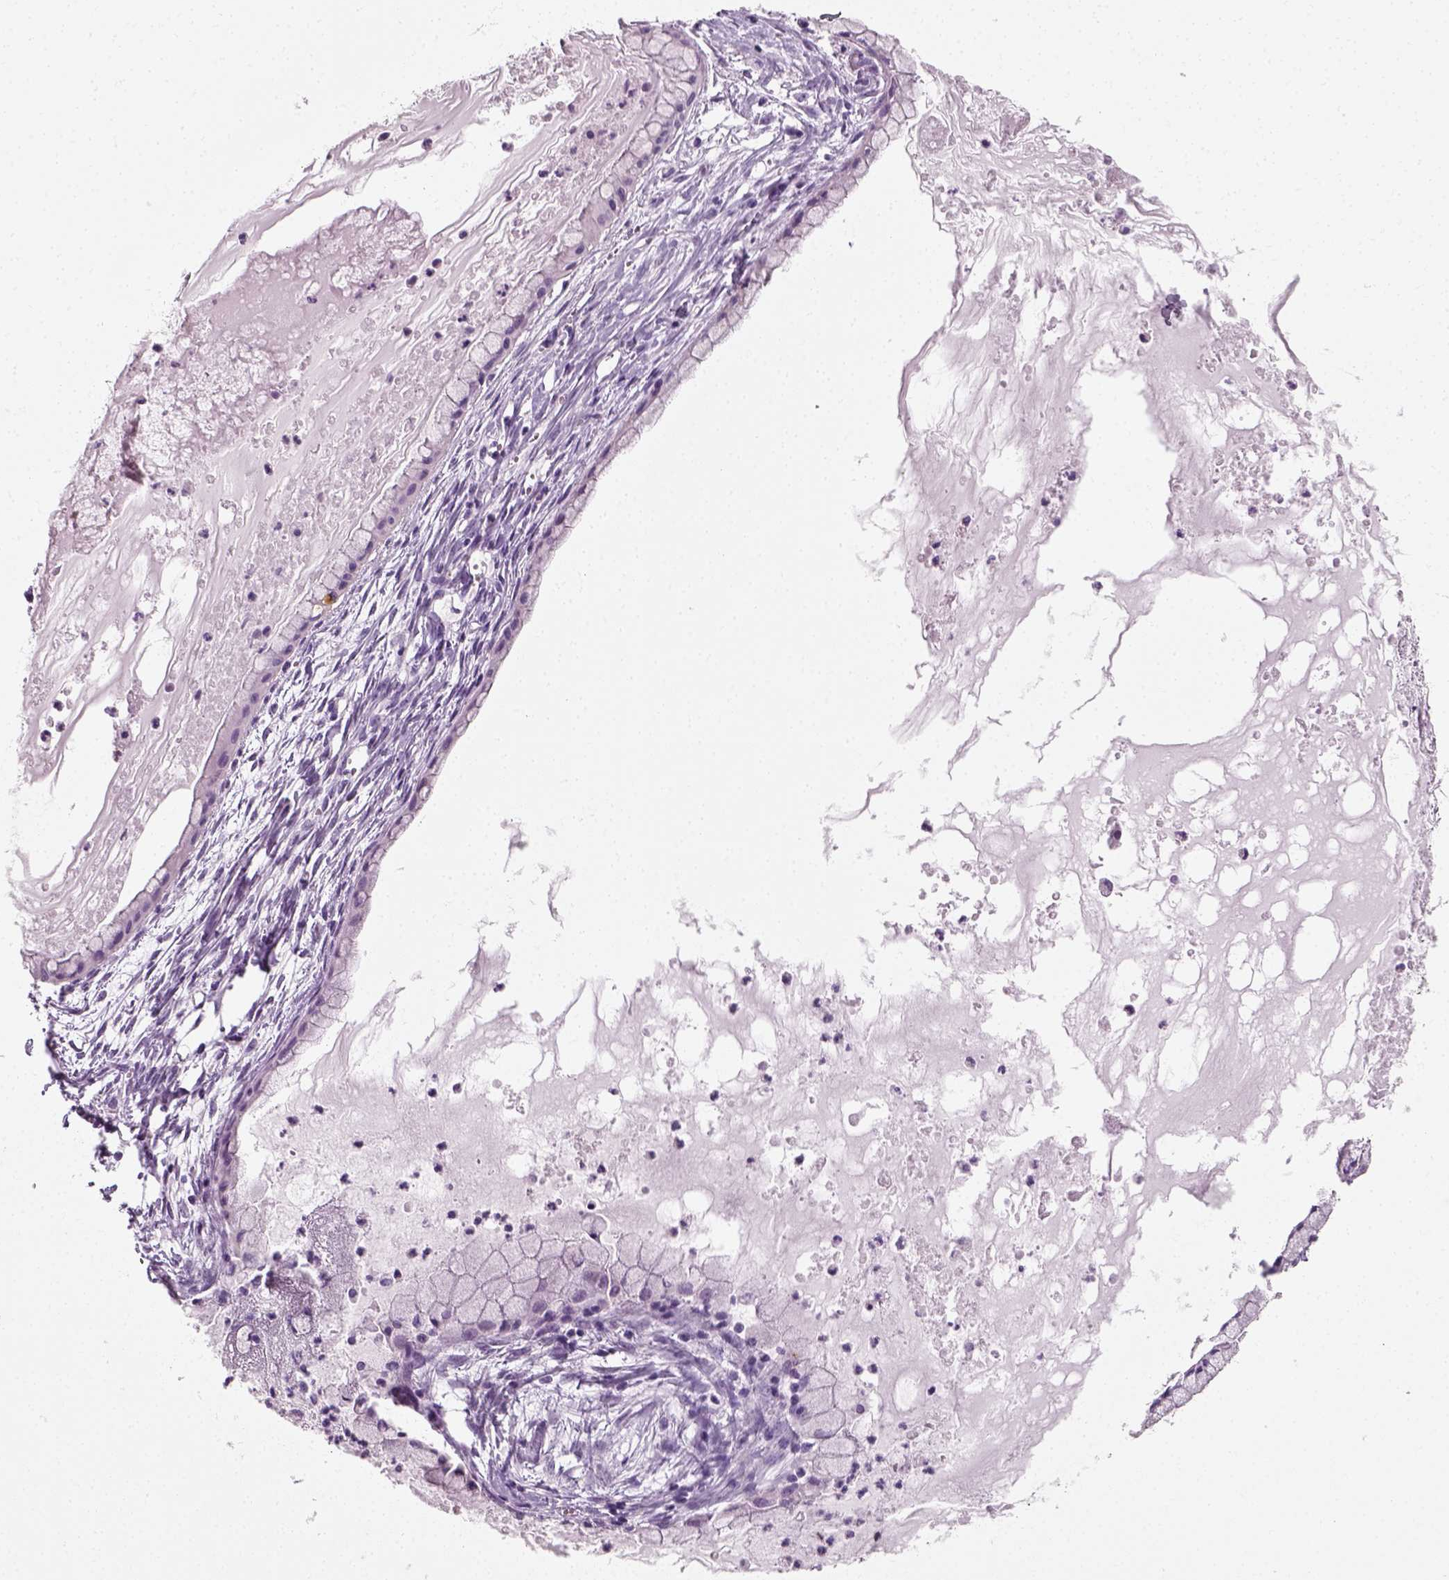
{"staining": {"intensity": "negative", "quantity": "none", "location": "none"}, "tissue": "ovarian cancer", "cell_type": "Tumor cells", "image_type": "cancer", "snomed": [{"axis": "morphology", "description": "Cystadenocarcinoma, mucinous, NOS"}, {"axis": "topography", "description": "Ovary"}], "caption": "The immunohistochemistry photomicrograph has no significant staining in tumor cells of ovarian cancer (mucinous cystadenocarcinoma) tissue. (Immunohistochemistry (ihc), brightfield microscopy, high magnification).", "gene": "SPATA31E1", "patient": {"sex": "female", "age": 41}}